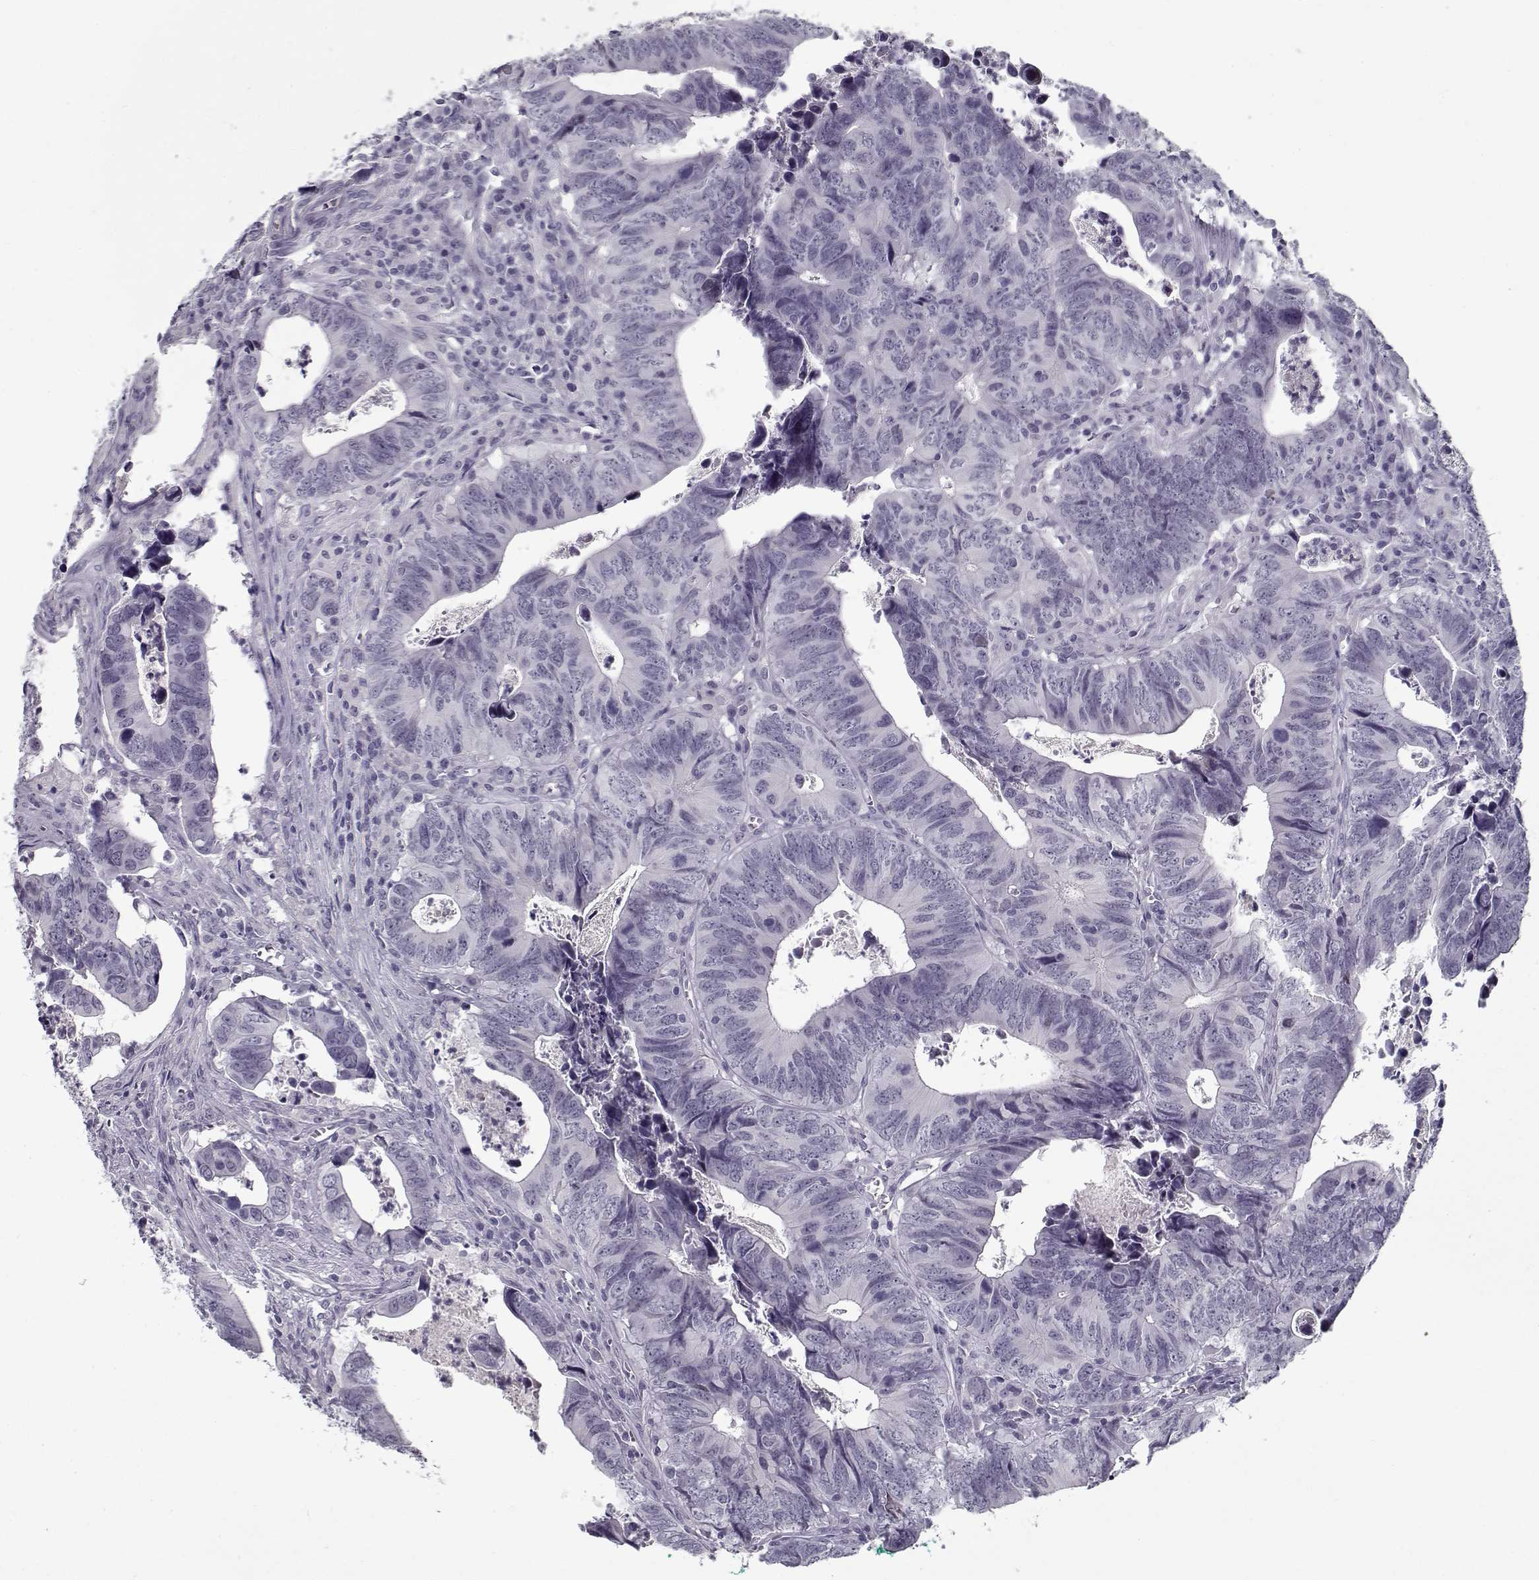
{"staining": {"intensity": "negative", "quantity": "none", "location": "none"}, "tissue": "colorectal cancer", "cell_type": "Tumor cells", "image_type": "cancer", "snomed": [{"axis": "morphology", "description": "Adenocarcinoma, NOS"}, {"axis": "topography", "description": "Colon"}], "caption": "The image demonstrates no significant expression in tumor cells of colorectal cancer (adenocarcinoma). (Stains: DAB (3,3'-diaminobenzidine) immunohistochemistry with hematoxylin counter stain, Microscopy: brightfield microscopy at high magnification).", "gene": "SPACA9", "patient": {"sex": "female", "age": 82}}